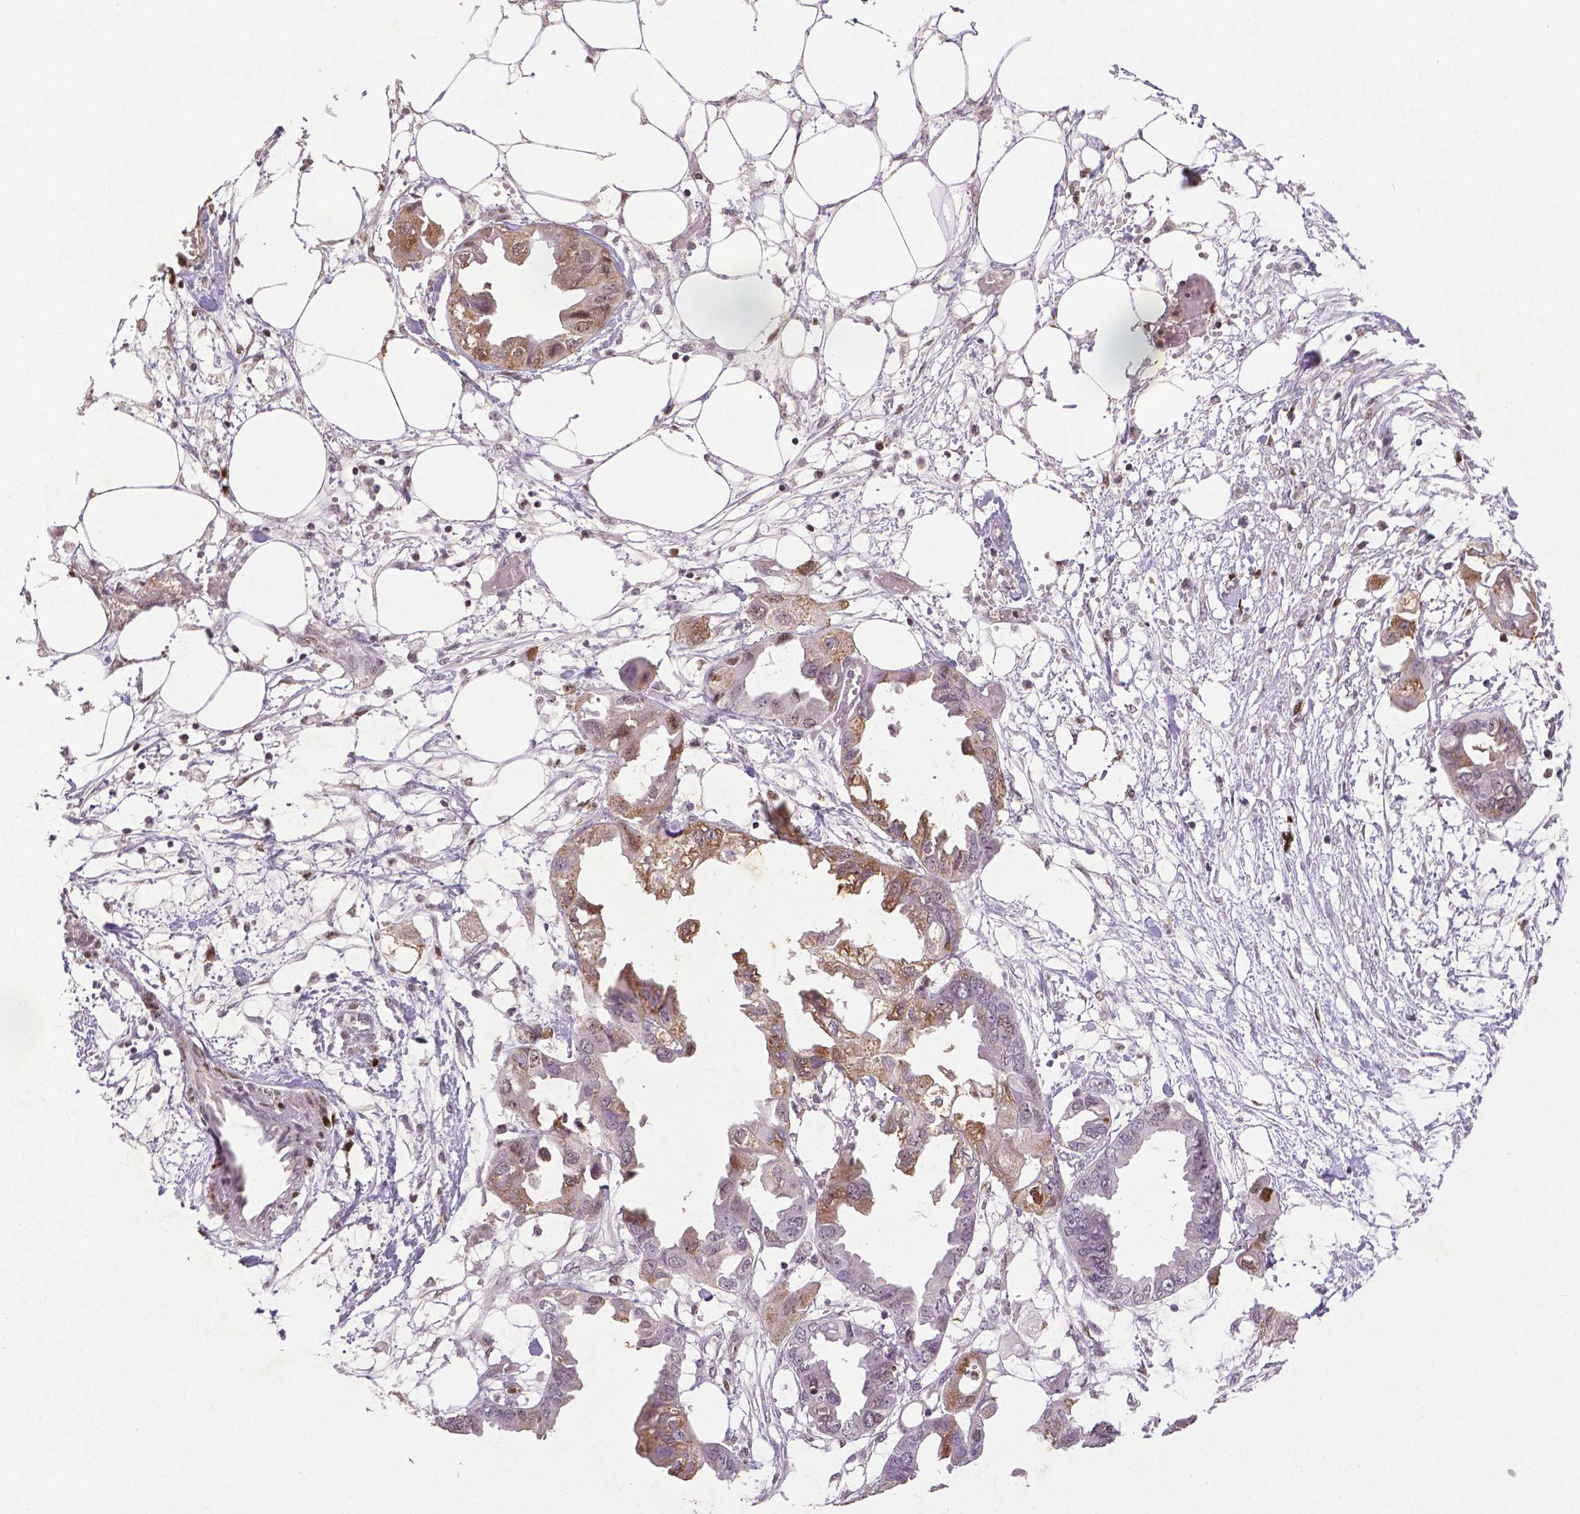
{"staining": {"intensity": "moderate", "quantity": "<25%", "location": "cytoplasmic/membranous"}, "tissue": "endometrial cancer", "cell_type": "Tumor cells", "image_type": "cancer", "snomed": [{"axis": "morphology", "description": "Adenocarcinoma, NOS"}, {"axis": "morphology", "description": "Adenocarcinoma, metastatic, NOS"}, {"axis": "topography", "description": "Adipose tissue"}, {"axis": "topography", "description": "Endometrium"}], "caption": "High-magnification brightfield microscopy of endometrial cancer (adenocarcinoma) stained with DAB (brown) and counterstained with hematoxylin (blue). tumor cells exhibit moderate cytoplasmic/membranous staining is appreciated in about<25% of cells. (Brightfield microscopy of DAB IHC at high magnification).", "gene": "CDKN1A", "patient": {"sex": "female", "age": 67}}